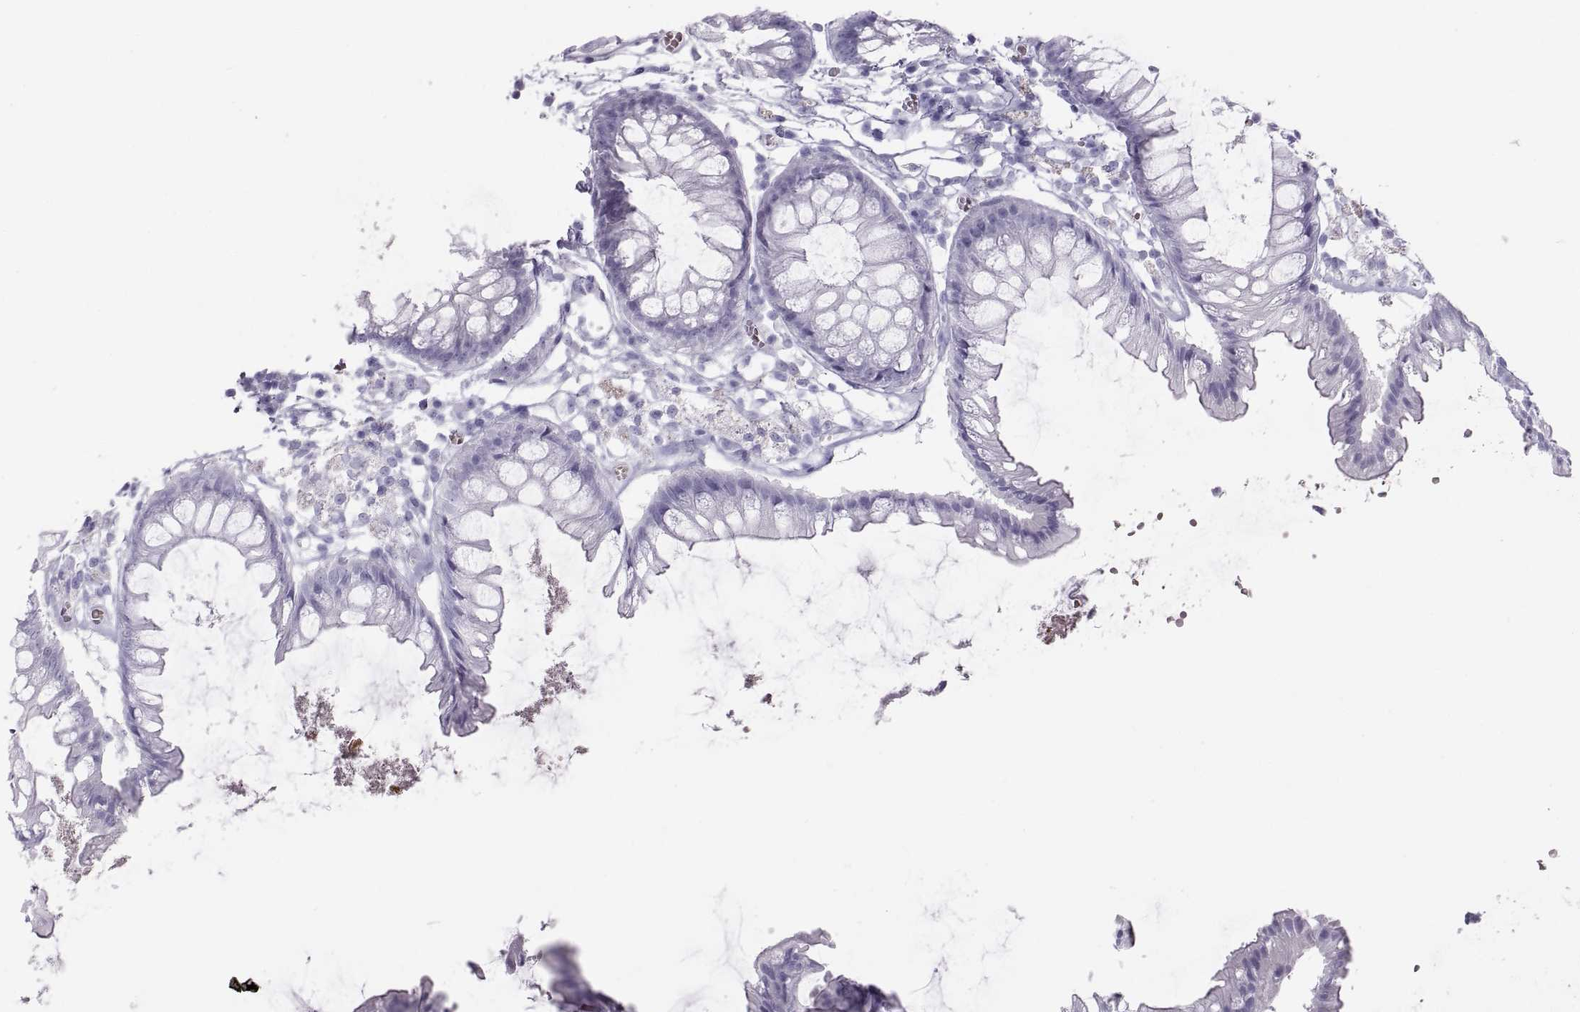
{"staining": {"intensity": "negative", "quantity": "none", "location": "none"}, "tissue": "colon", "cell_type": "Endothelial cells", "image_type": "normal", "snomed": [{"axis": "morphology", "description": "Normal tissue, NOS"}, {"axis": "morphology", "description": "Adenocarcinoma, NOS"}, {"axis": "topography", "description": "Colon"}], "caption": "IHC micrograph of normal human colon stained for a protein (brown), which demonstrates no staining in endothelial cells.", "gene": "SEMG1", "patient": {"sex": "male", "age": 65}}